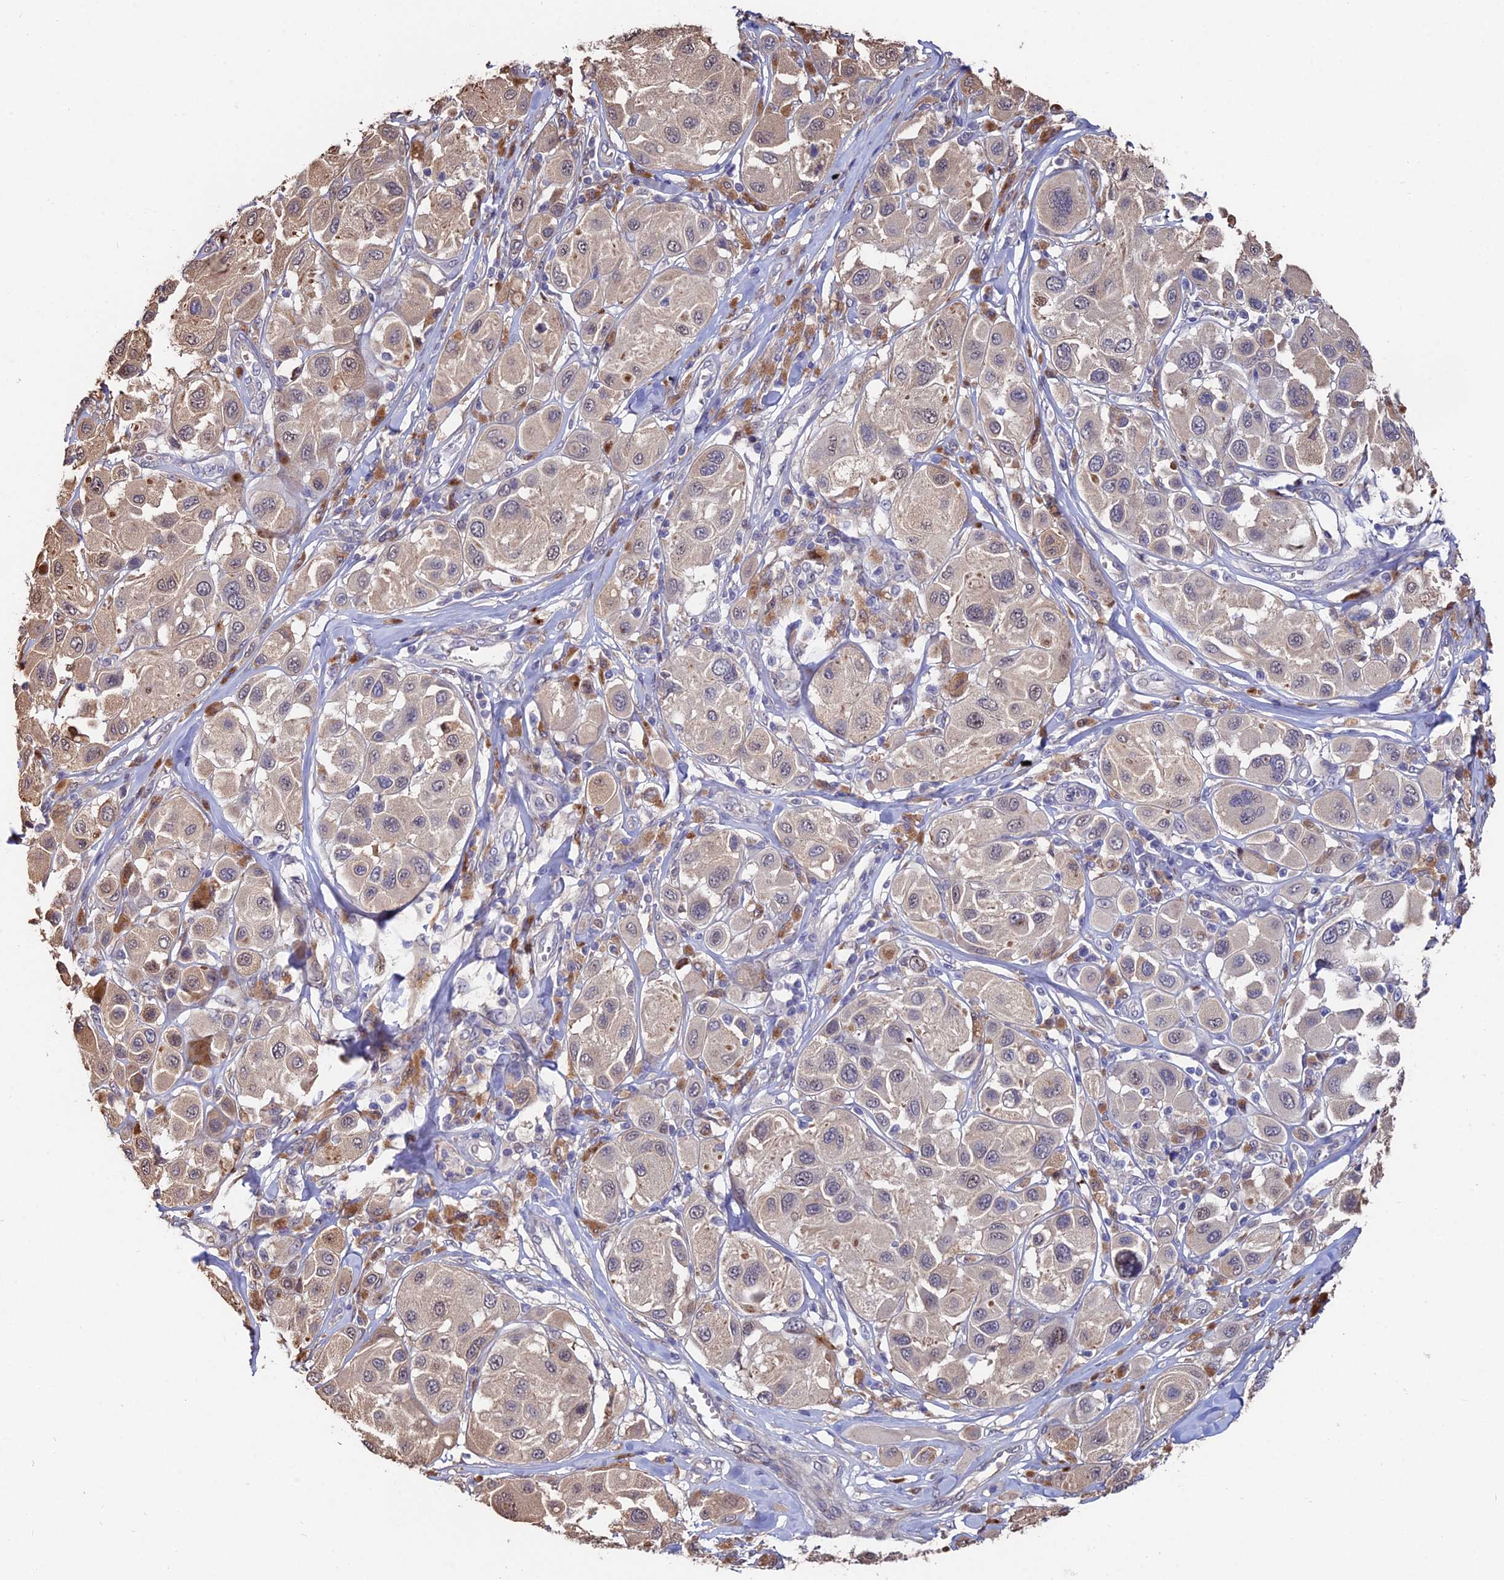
{"staining": {"intensity": "weak", "quantity": "<25%", "location": "nuclear"}, "tissue": "melanoma", "cell_type": "Tumor cells", "image_type": "cancer", "snomed": [{"axis": "morphology", "description": "Malignant melanoma, Metastatic site"}, {"axis": "topography", "description": "Skin"}], "caption": "A high-resolution micrograph shows immunohistochemistry staining of malignant melanoma (metastatic site), which reveals no significant positivity in tumor cells.", "gene": "ACTR5", "patient": {"sex": "male", "age": 41}}